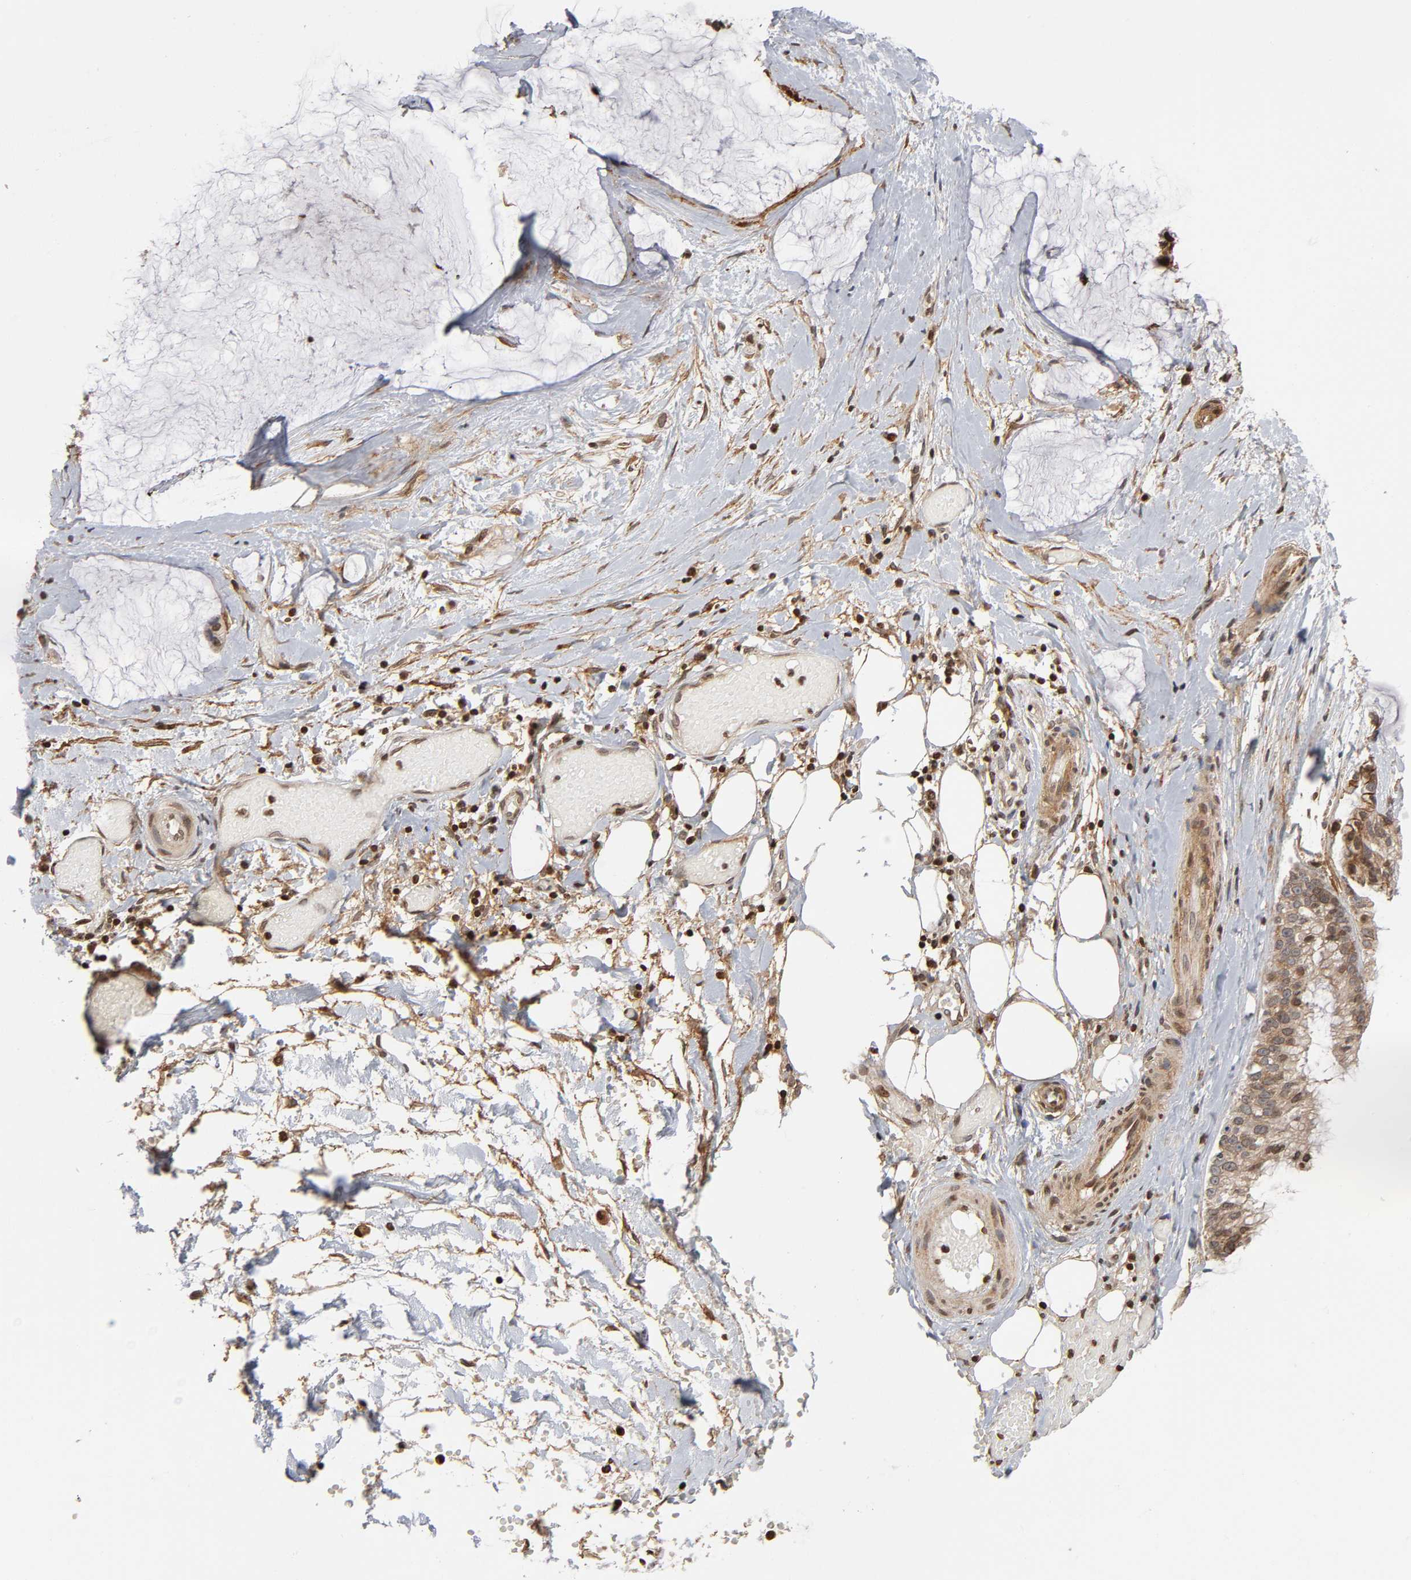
{"staining": {"intensity": "weak", "quantity": ">75%", "location": "cytoplasmic/membranous"}, "tissue": "ovarian cancer", "cell_type": "Tumor cells", "image_type": "cancer", "snomed": [{"axis": "morphology", "description": "Cystadenocarcinoma, mucinous, NOS"}, {"axis": "topography", "description": "Ovary"}], "caption": "Protein staining of ovarian mucinous cystadenocarcinoma tissue reveals weak cytoplasmic/membranous staining in approximately >75% of tumor cells.", "gene": "ITGAV", "patient": {"sex": "female", "age": 39}}